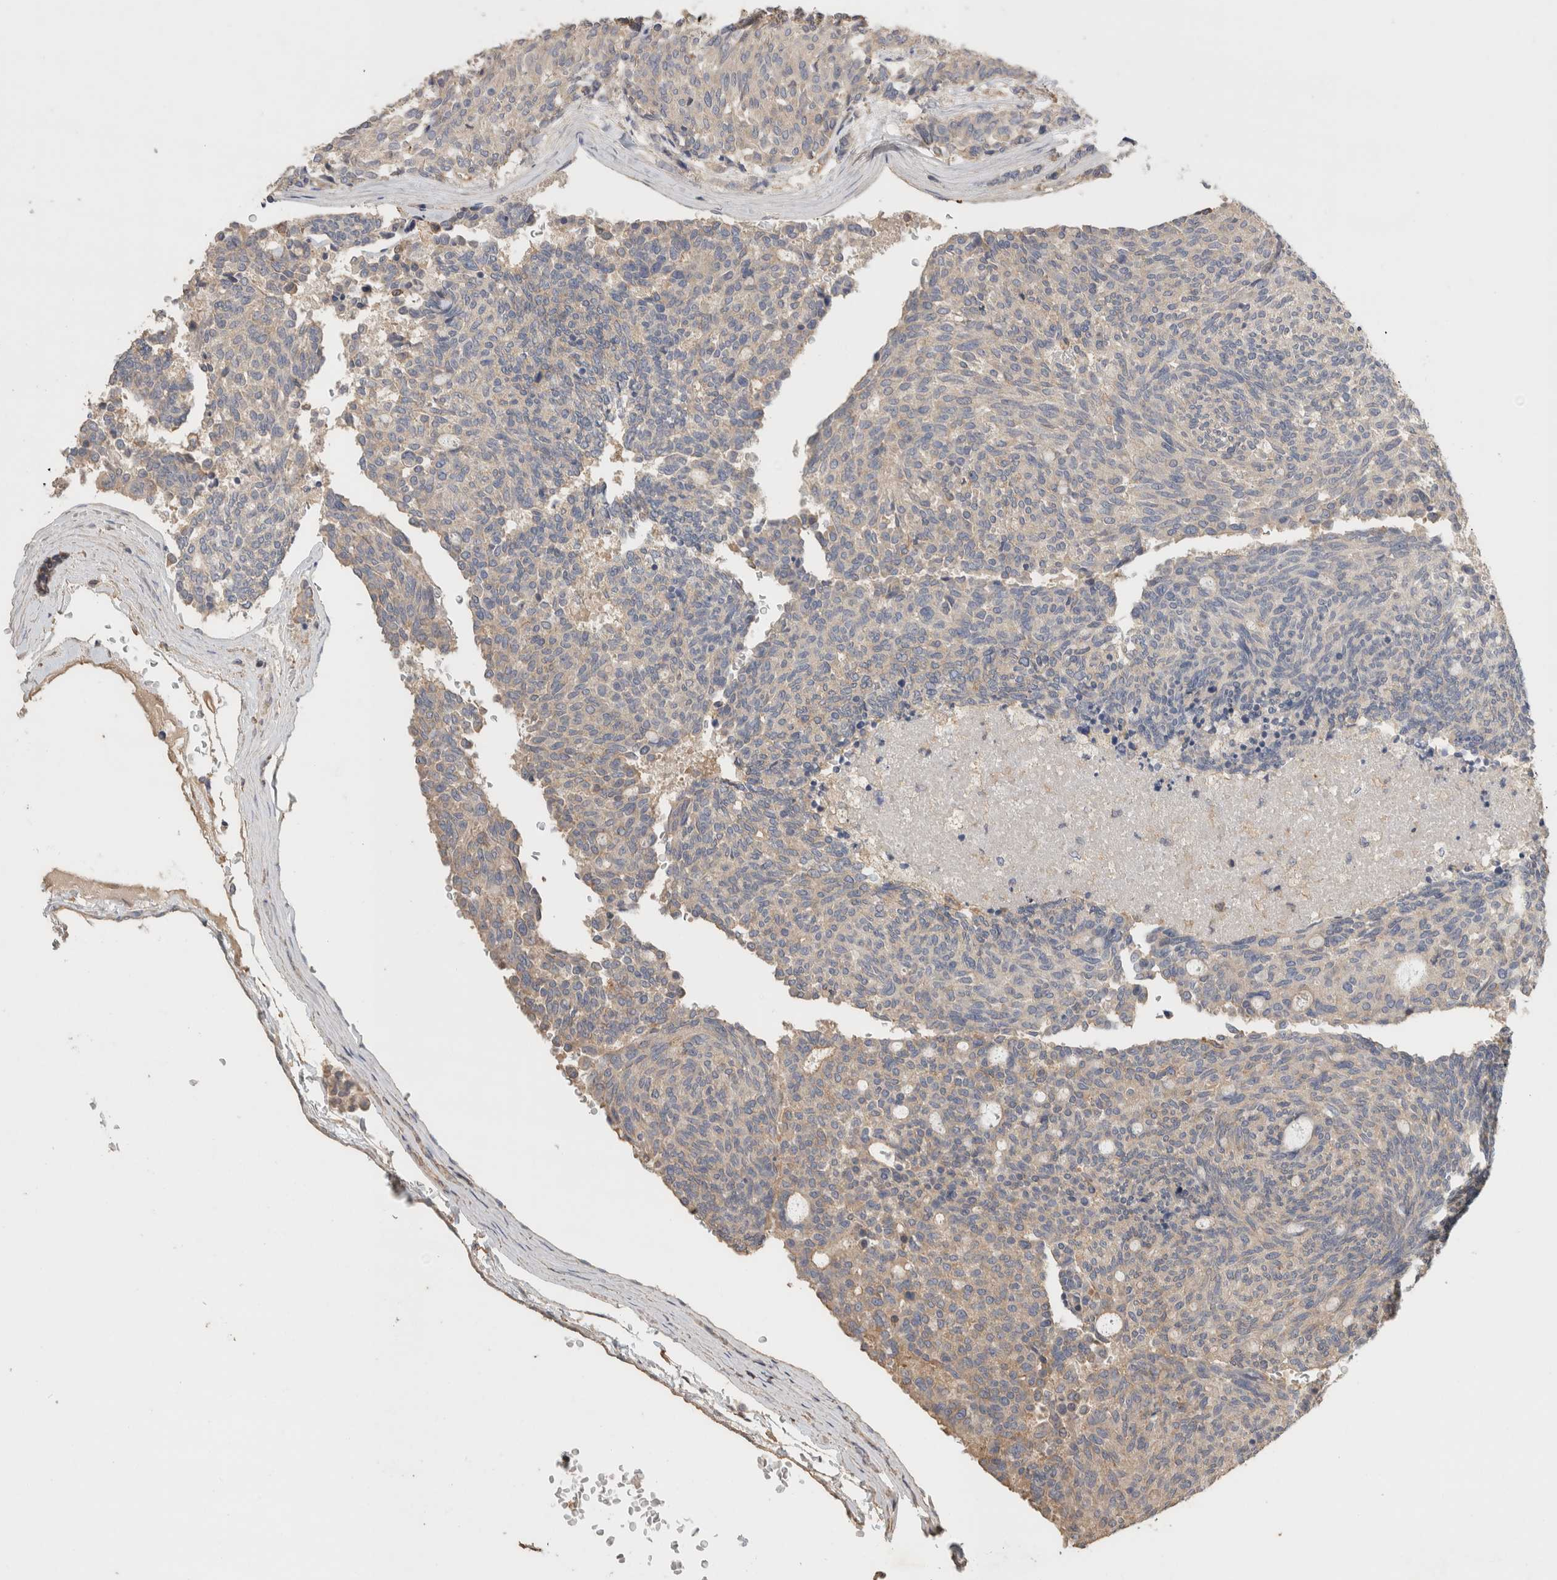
{"staining": {"intensity": "weak", "quantity": "<25%", "location": "cytoplasmic/membranous"}, "tissue": "carcinoid", "cell_type": "Tumor cells", "image_type": "cancer", "snomed": [{"axis": "morphology", "description": "Carcinoid, malignant, NOS"}, {"axis": "topography", "description": "Pancreas"}], "caption": "Micrograph shows no significant protein positivity in tumor cells of malignant carcinoid.", "gene": "EIF4G3", "patient": {"sex": "female", "age": 54}}